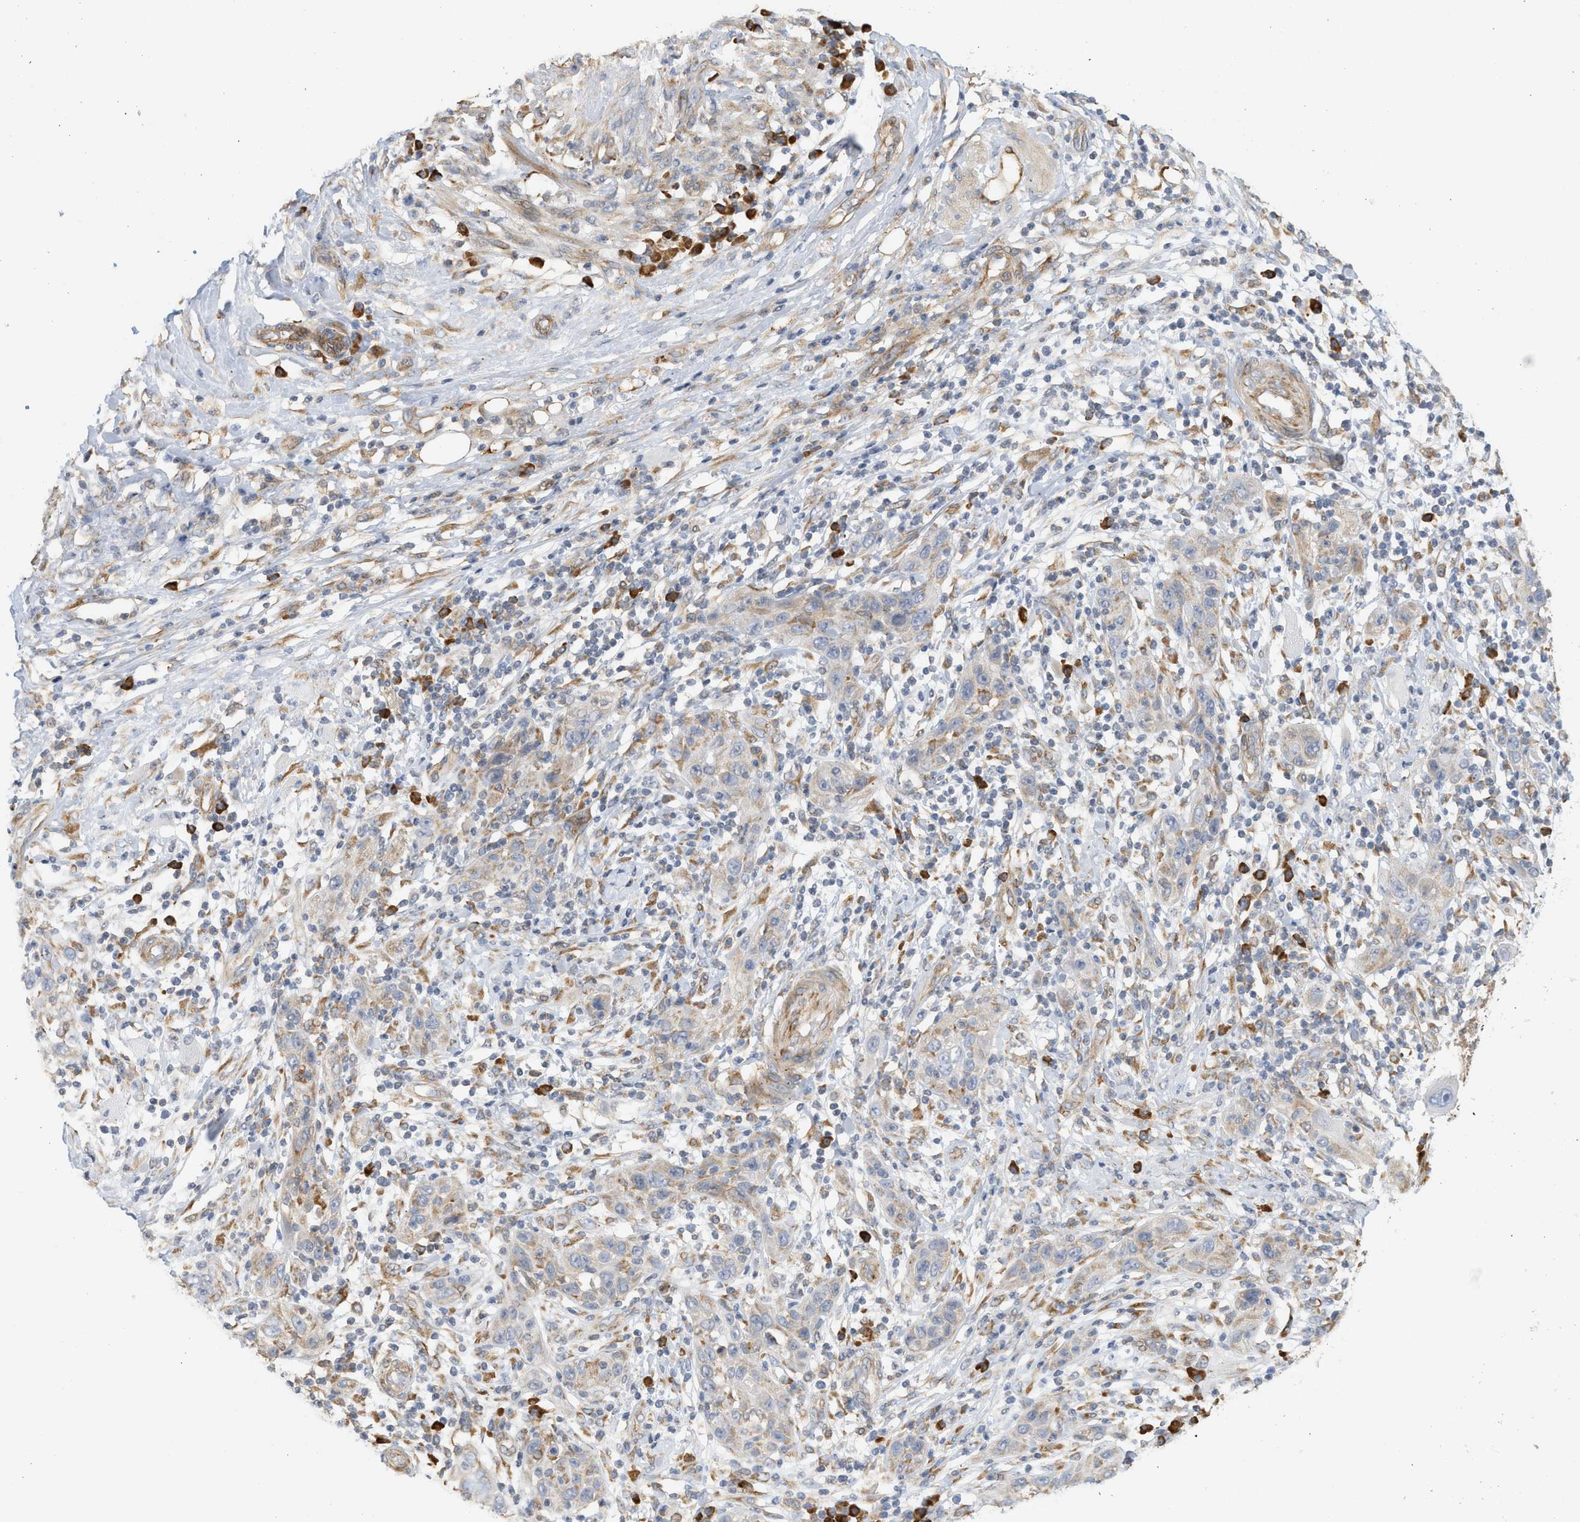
{"staining": {"intensity": "weak", "quantity": "<25%", "location": "cytoplasmic/membranous"}, "tissue": "skin cancer", "cell_type": "Tumor cells", "image_type": "cancer", "snomed": [{"axis": "morphology", "description": "Squamous cell carcinoma, NOS"}, {"axis": "topography", "description": "Skin"}], "caption": "High magnification brightfield microscopy of skin cancer (squamous cell carcinoma) stained with DAB (brown) and counterstained with hematoxylin (blue): tumor cells show no significant expression.", "gene": "SVOP", "patient": {"sex": "female", "age": 88}}